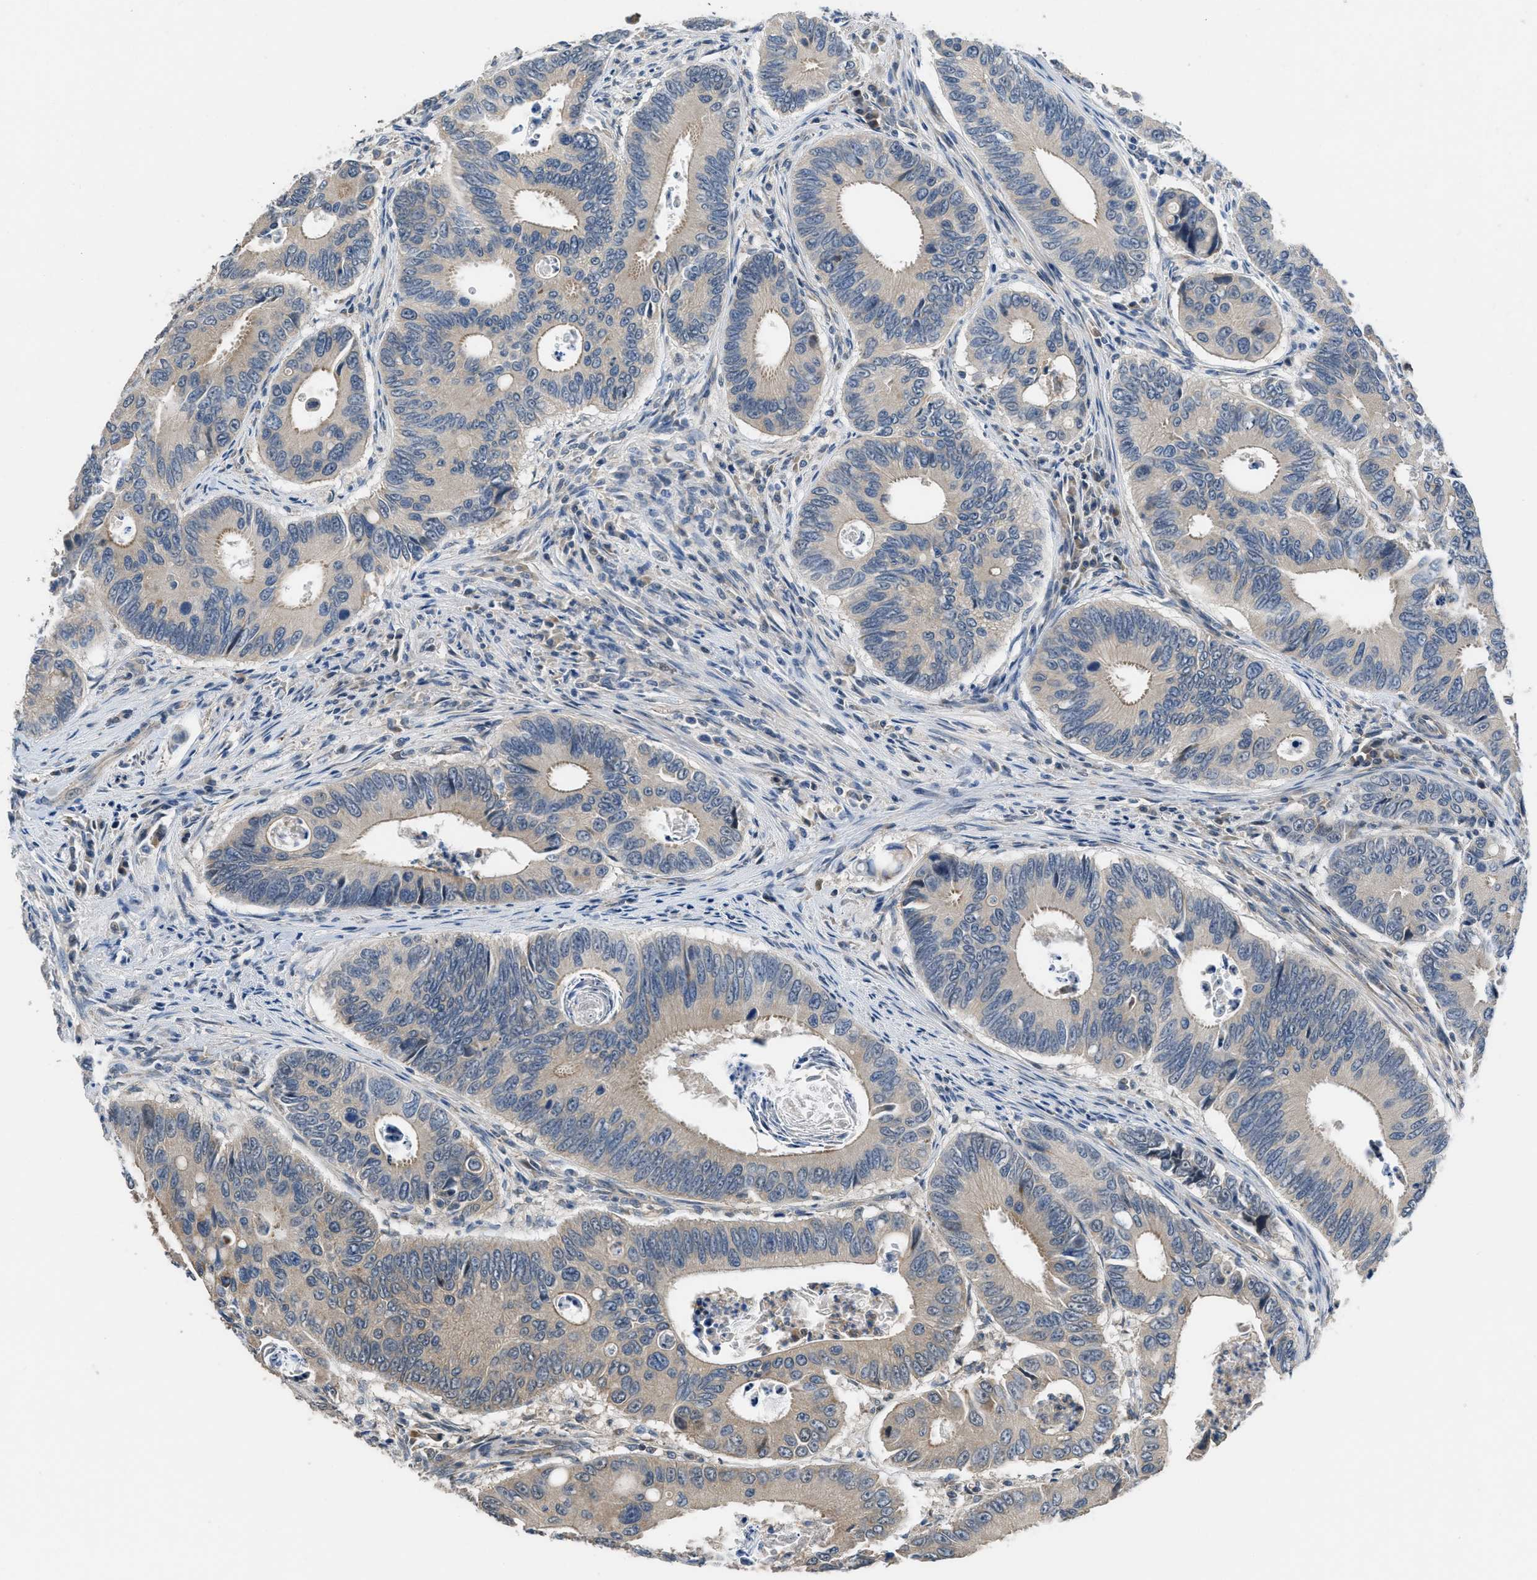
{"staining": {"intensity": "weak", "quantity": "25%-75%", "location": "cytoplasmic/membranous"}, "tissue": "colorectal cancer", "cell_type": "Tumor cells", "image_type": "cancer", "snomed": [{"axis": "morphology", "description": "Inflammation, NOS"}, {"axis": "morphology", "description": "Adenocarcinoma, NOS"}, {"axis": "topography", "description": "Colon"}], "caption": "Protein expression by immunohistochemistry demonstrates weak cytoplasmic/membranous expression in approximately 25%-75% of tumor cells in colorectal adenocarcinoma.", "gene": "NAT1", "patient": {"sex": "male", "age": 72}}